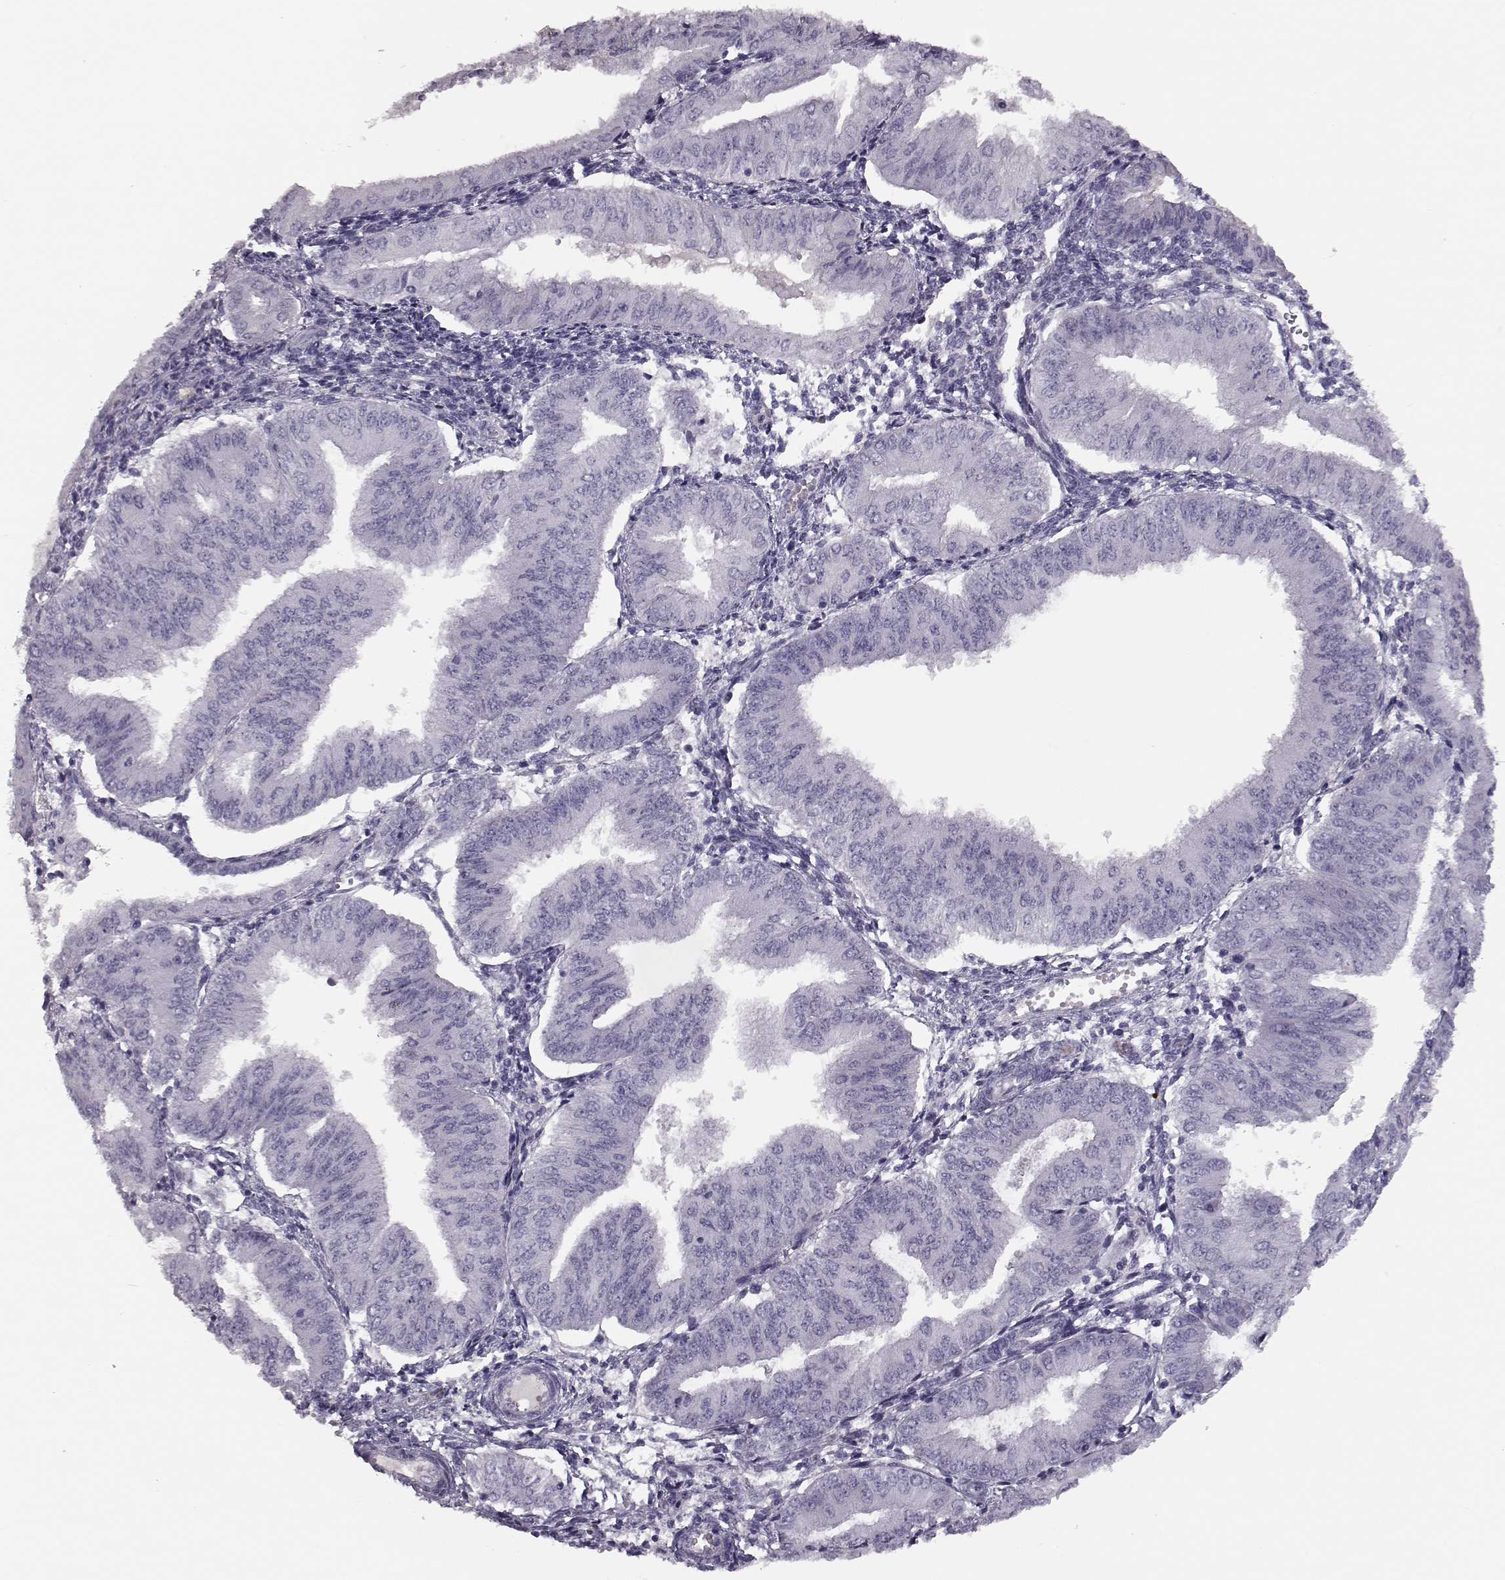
{"staining": {"intensity": "negative", "quantity": "none", "location": "none"}, "tissue": "endometrial cancer", "cell_type": "Tumor cells", "image_type": "cancer", "snomed": [{"axis": "morphology", "description": "Adenocarcinoma, NOS"}, {"axis": "topography", "description": "Endometrium"}], "caption": "High power microscopy histopathology image of an immunohistochemistry micrograph of adenocarcinoma (endometrial), revealing no significant positivity in tumor cells.", "gene": "CCL19", "patient": {"sex": "female", "age": 53}}